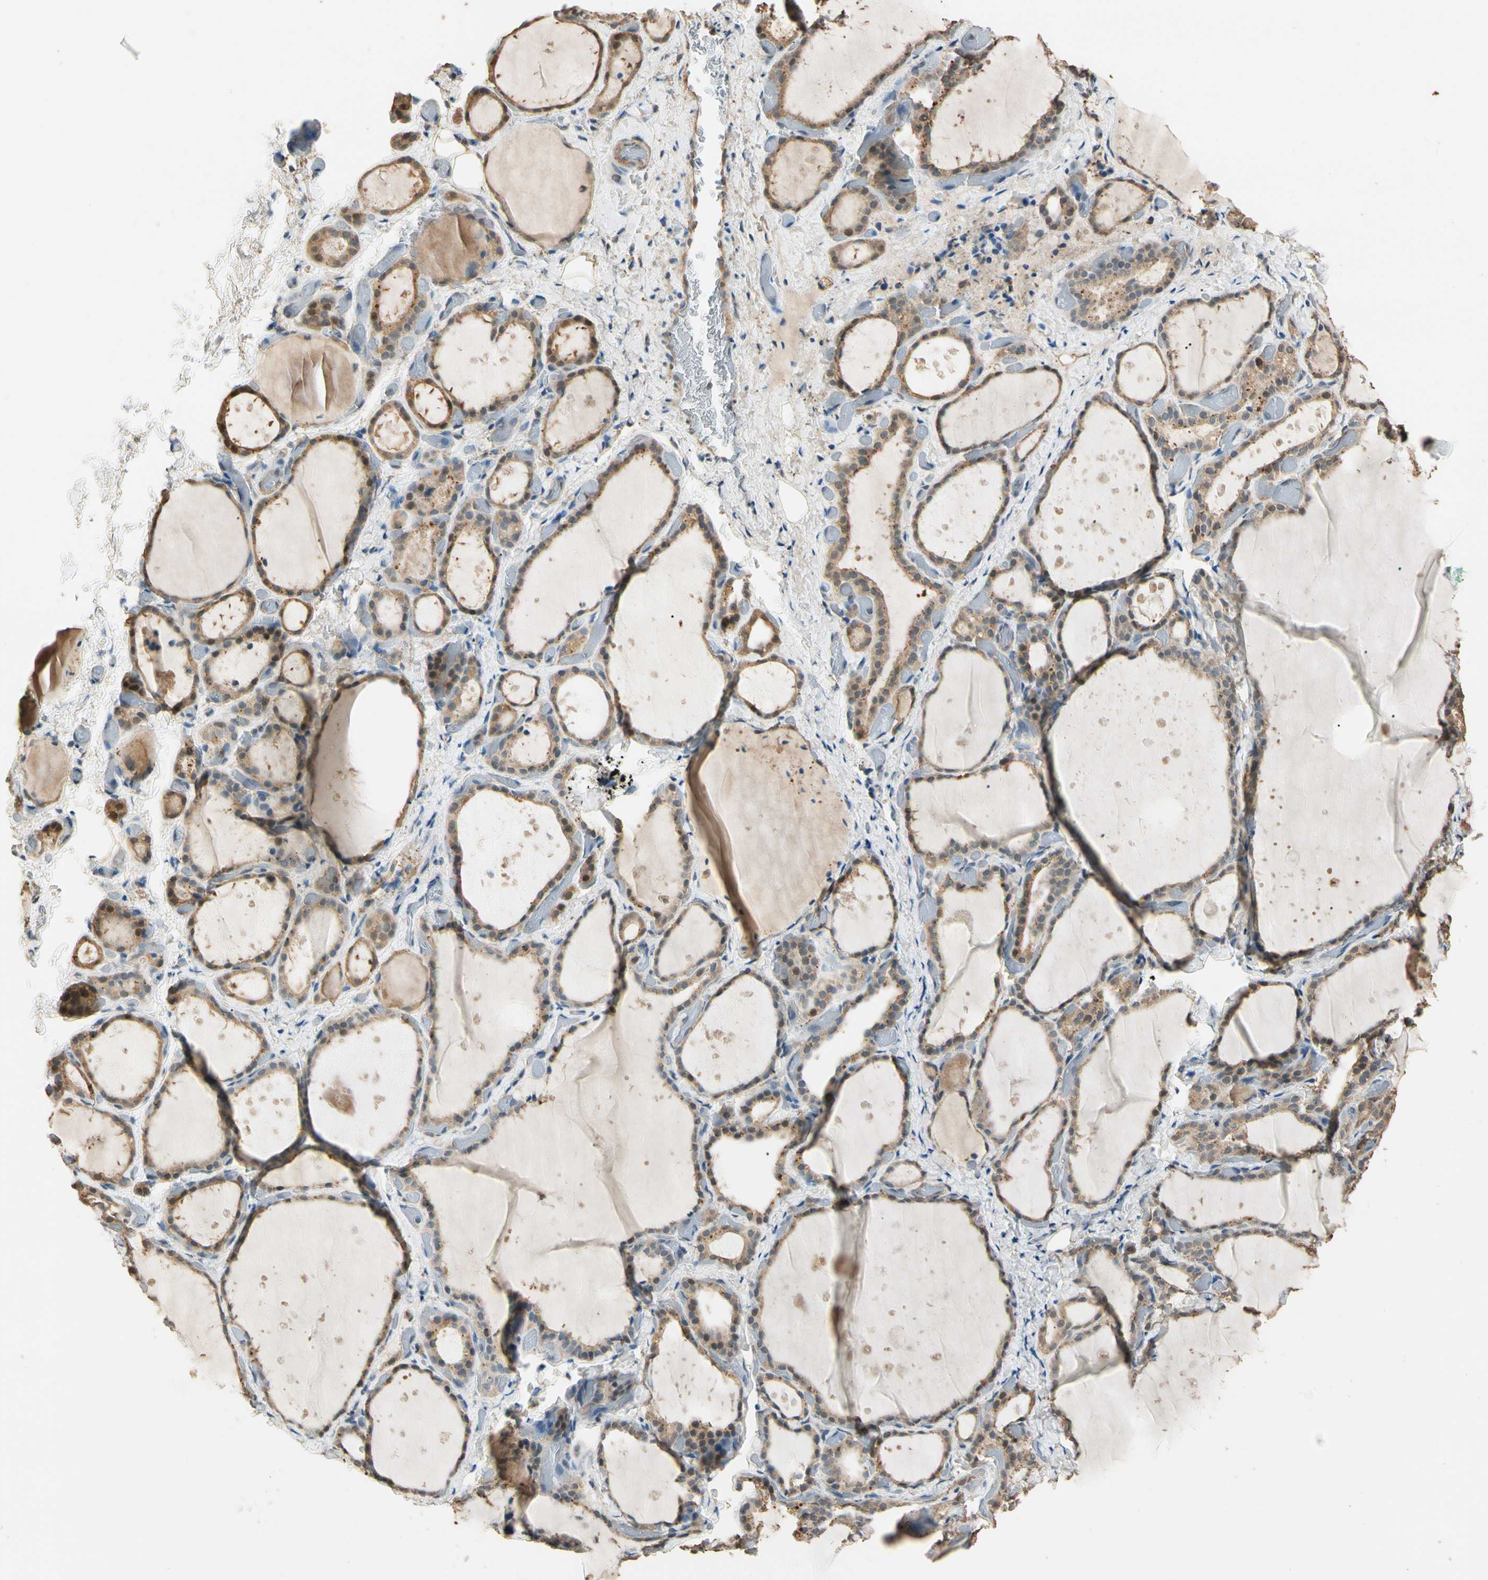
{"staining": {"intensity": "moderate", "quantity": ">75%", "location": "cytoplasmic/membranous"}, "tissue": "thyroid gland", "cell_type": "Glandular cells", "image_type": "normal", "snomed": [{"axis": "morphology", "description": "Normal tissue, NOS"}, {"axis": "topography", "description": "Thyroid gland"}], "caption": "Brown immunohistochemical staining in unremarkable human thyroid gland shows moderate cytoplasmic/membranous staining in approximately >75% of glandular cells. (DAB IHC with brightfield microscopy, high magnification).", "gene": "CDH6", "patient": {"sex": "female", "age": 44}}